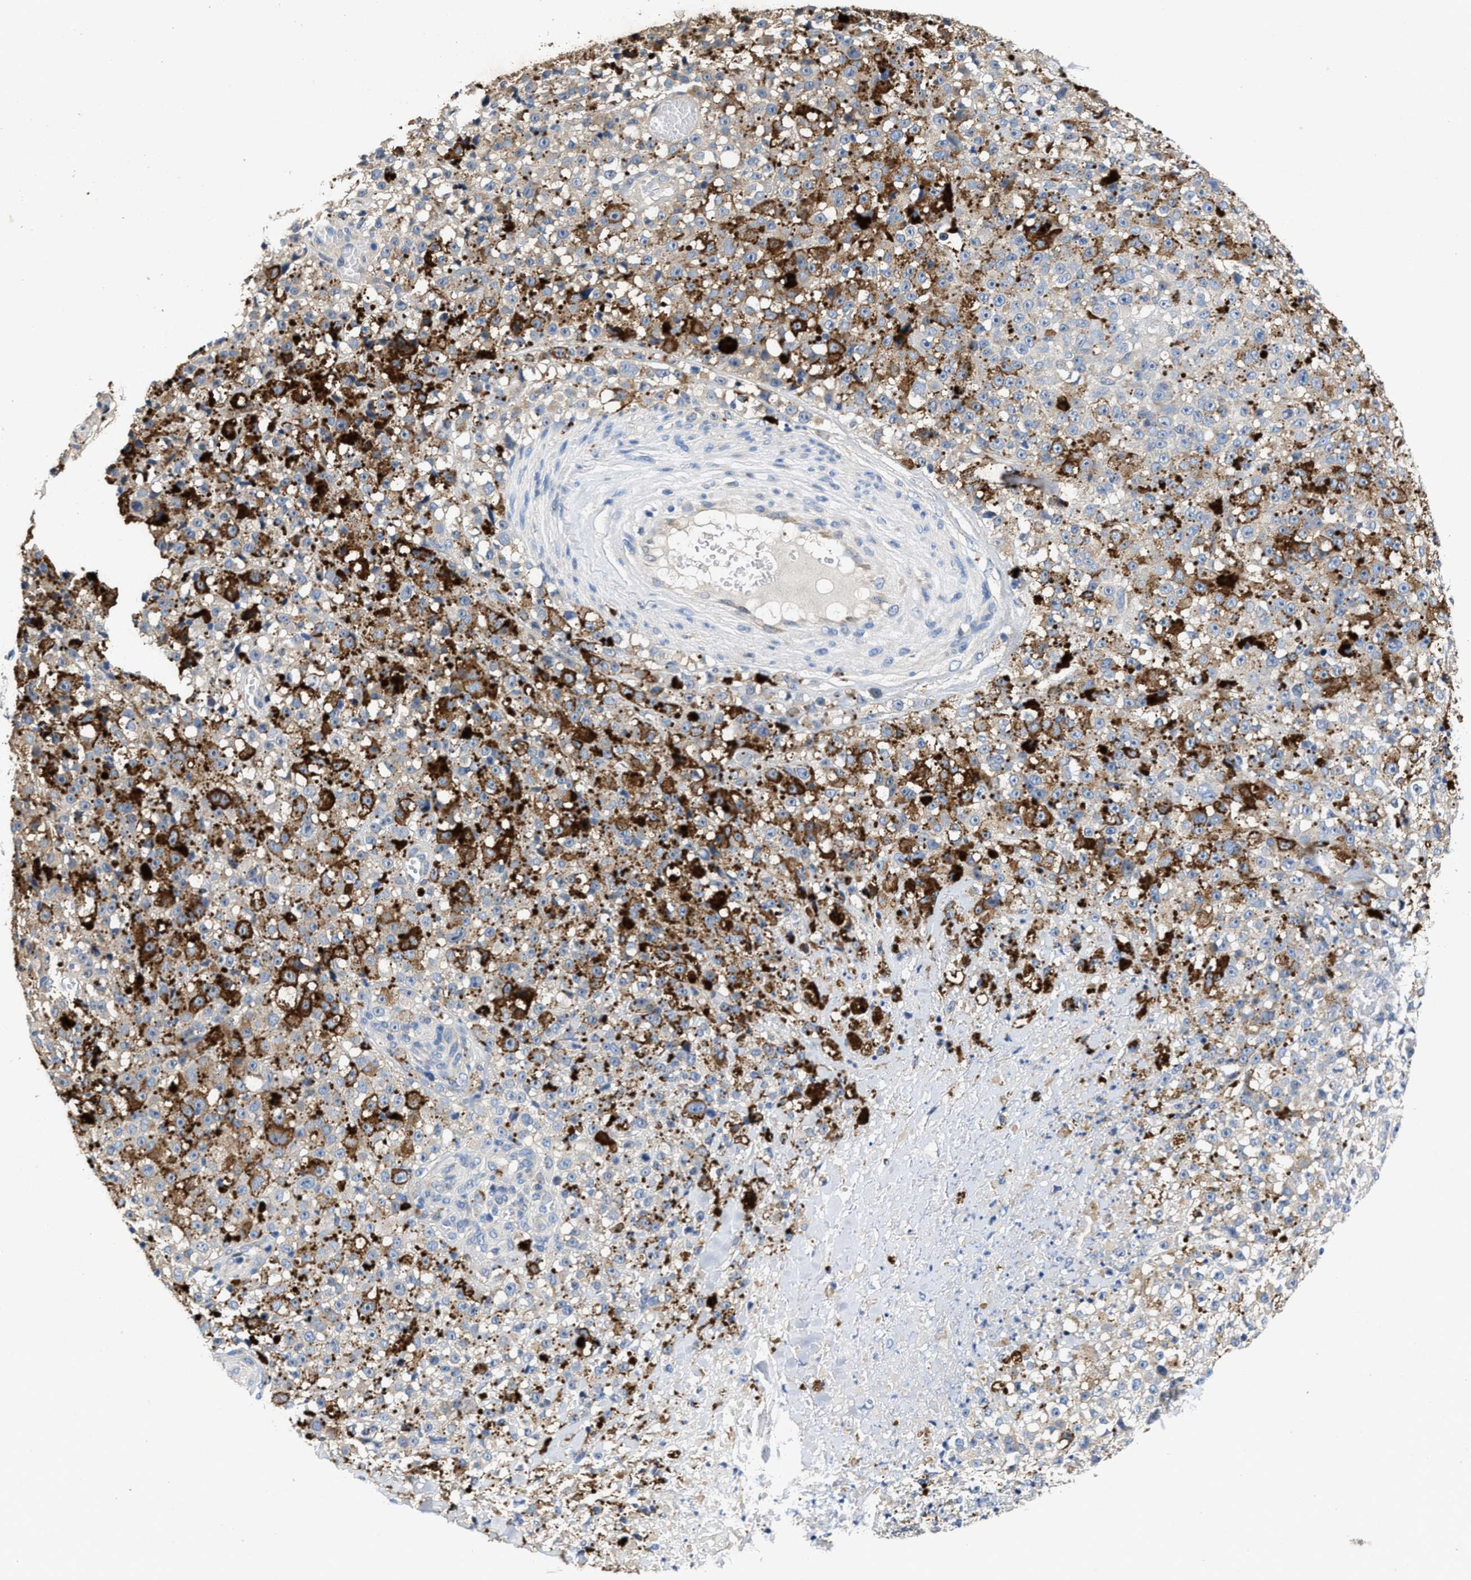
{"staining": {"intensity": "negative", "quantity": "none", "location": "none"}, "tissue": "melanoma", "cell_type": "Tumor cells", "image_type": "cancer", "snomed": [{"axis": "morphology", "description": "Malignant melanoma, NOS"}, {"axis": "topography", "description": "Skin"}], "caption": "Micrograph shows no significant protein staining in tumor cells of melanoma.", "gene": "PEG10", "patient": {"sex": "female", "age": 82}}